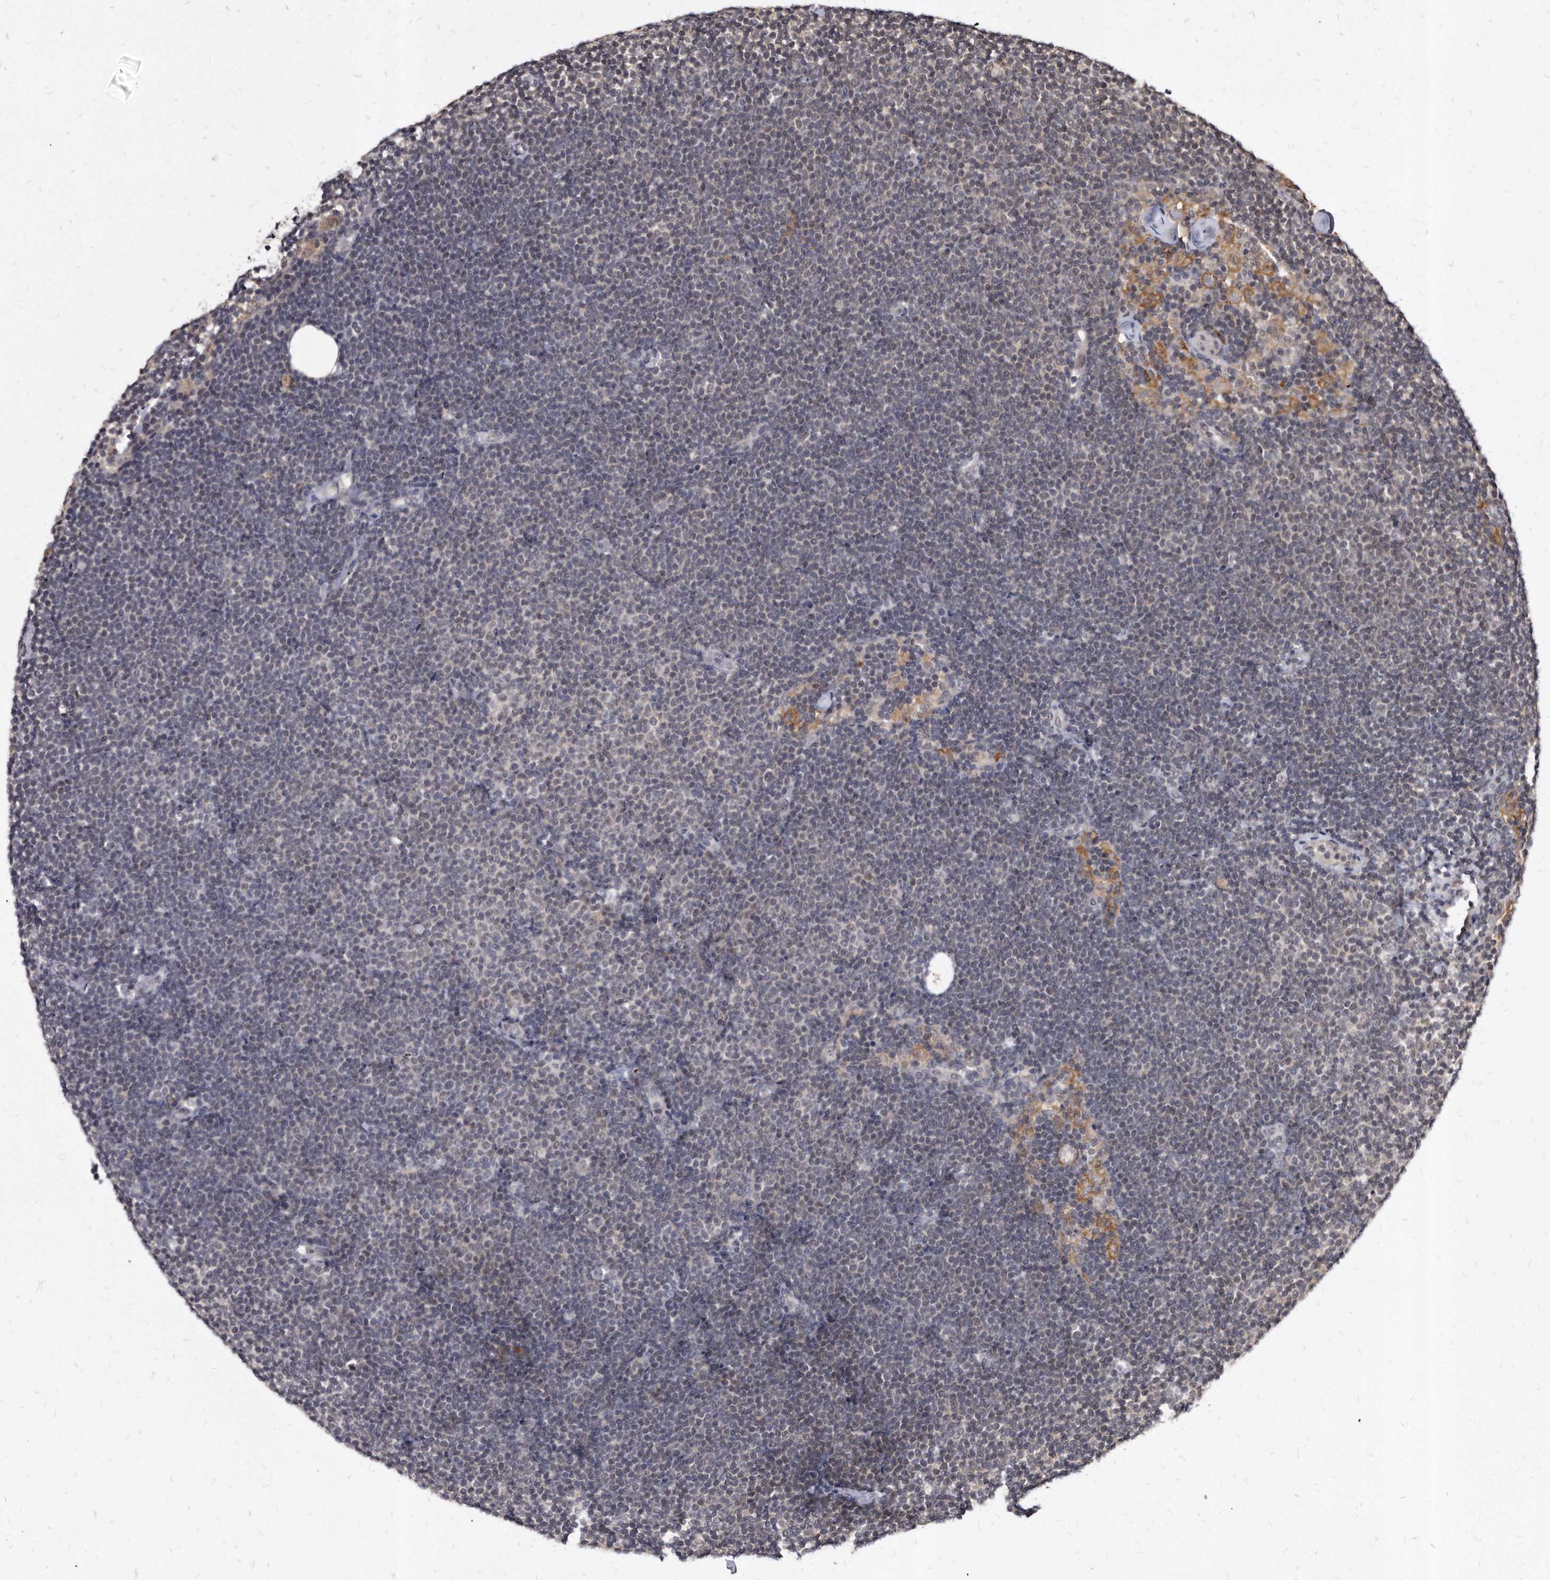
{"staining": {"intensity": "negative", "quantity": "none", "location": "none"}, "tissue": "lymphoma", "cell_type": "Tumor cells", "image_type": "cancer", "snomed": [{"axis": "morphology", "description": "Malignant lymphoma, non-Hodgkin's type, Low grade"}, {"axis": "topography", "description": "Lymph node"}], "caption": "The immunohistochemistry (IHC) micrograph has no significant positivity in tumor cells of lymphoma tissue. The staining was performed using DAB (3,3'-diaminobenzidine) to visualize the protein expression in brown, while the nuclei were stained in blue with hematoxylin (Magnification: 20x).", "gene": "KLHDC3", "patient": {"sex": "female", "age": 53}}